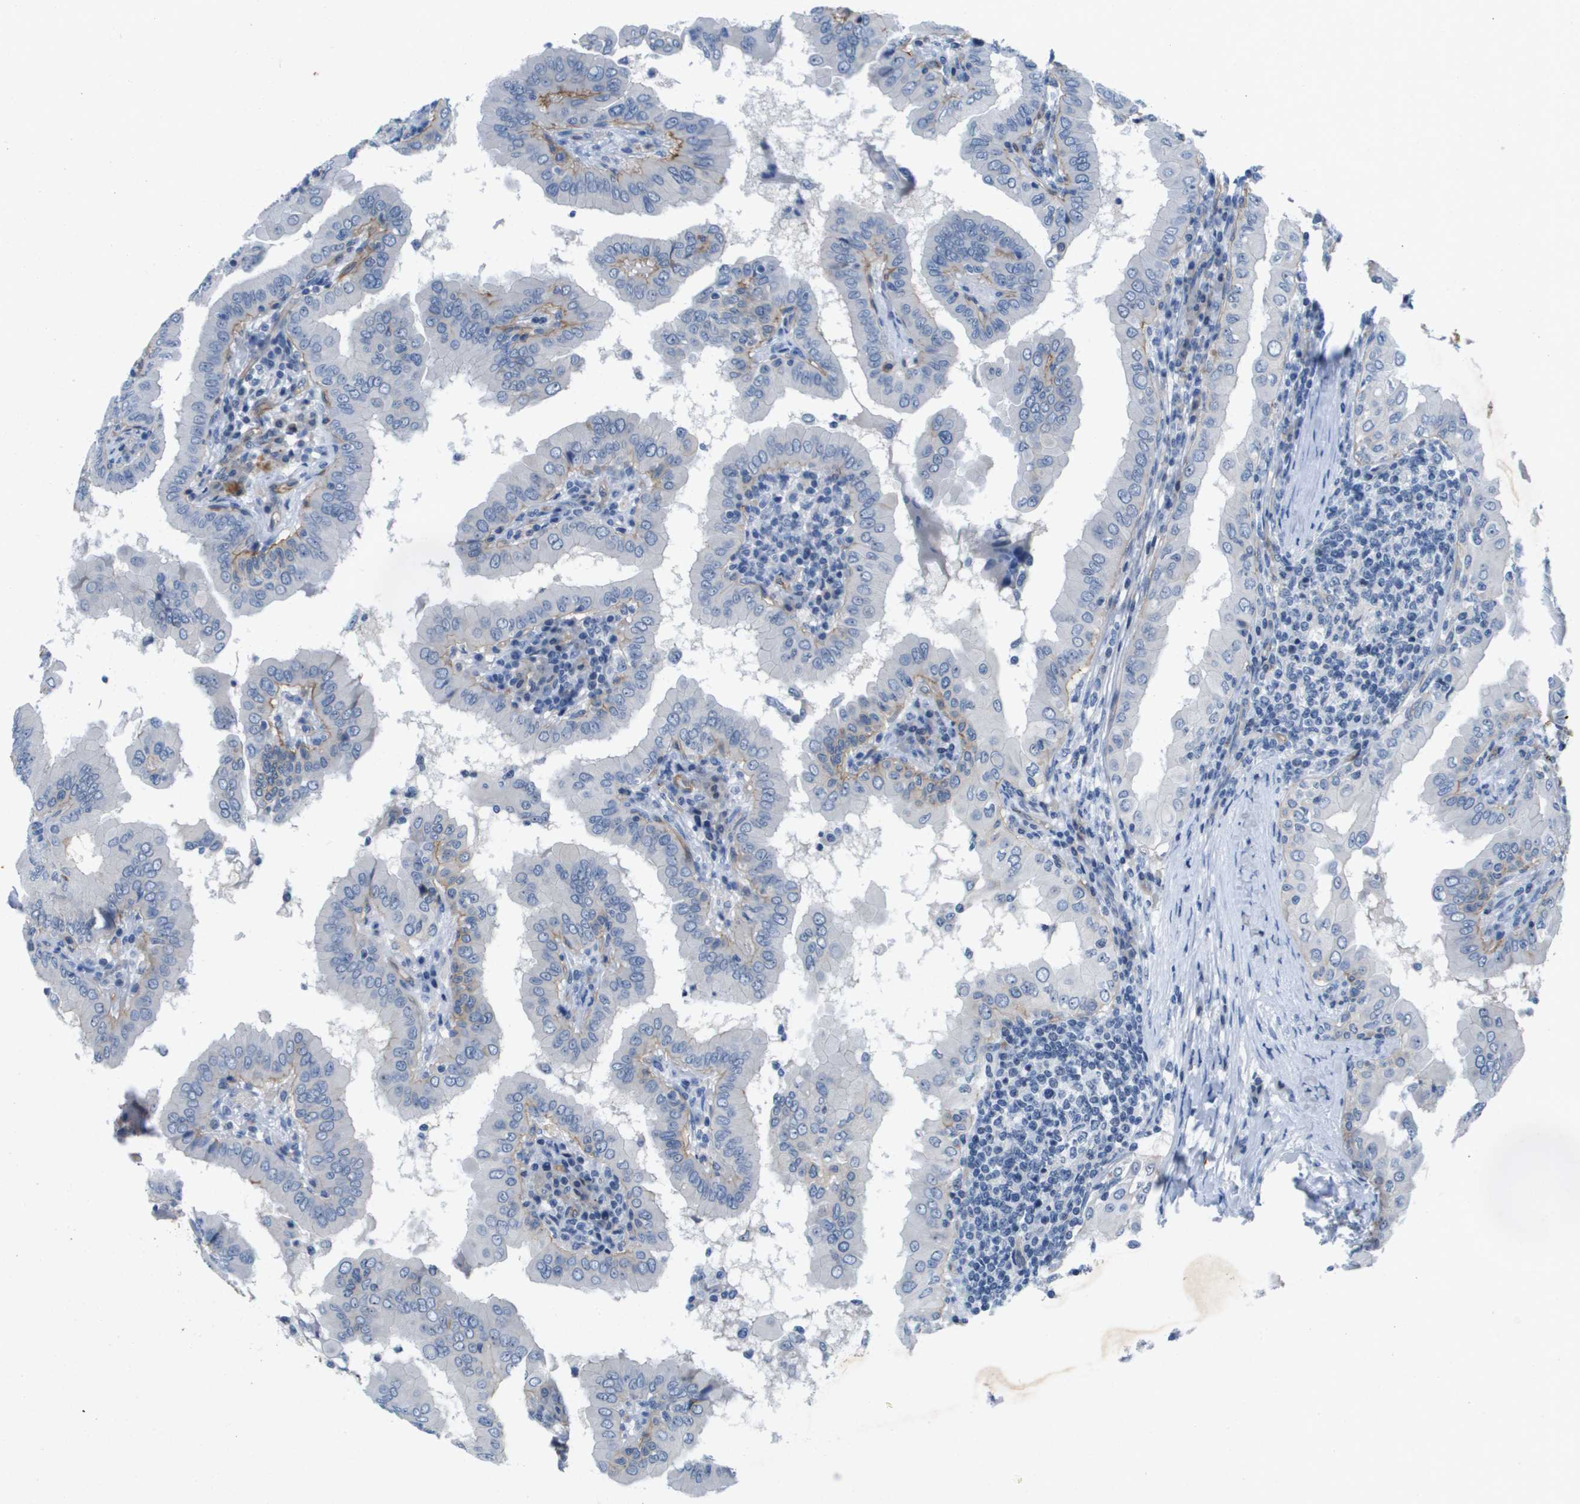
{"staining": {"intensity": "moderate", "quantity": "<25%", "location": "cytoplasmic/membranous"}, "tissue": "thyroid cancer", "cell_type": "Tumor cells", "image_type": "cancer", "snomed": [{"axis": "morphology", "description": "Papillary adenocarcinoma, NOS"}, {"axis": "topography", "description": "Thyroid gland"}], "caption": "This photomicrograph reveals IHC staining of thyroid papillary adenocarcinoma, with low moderate cytoplasmic/membranous staining in about <25% of tumor cells.", "gene": "ITGA6", "patient": {"sex": "male", "age": 33}}